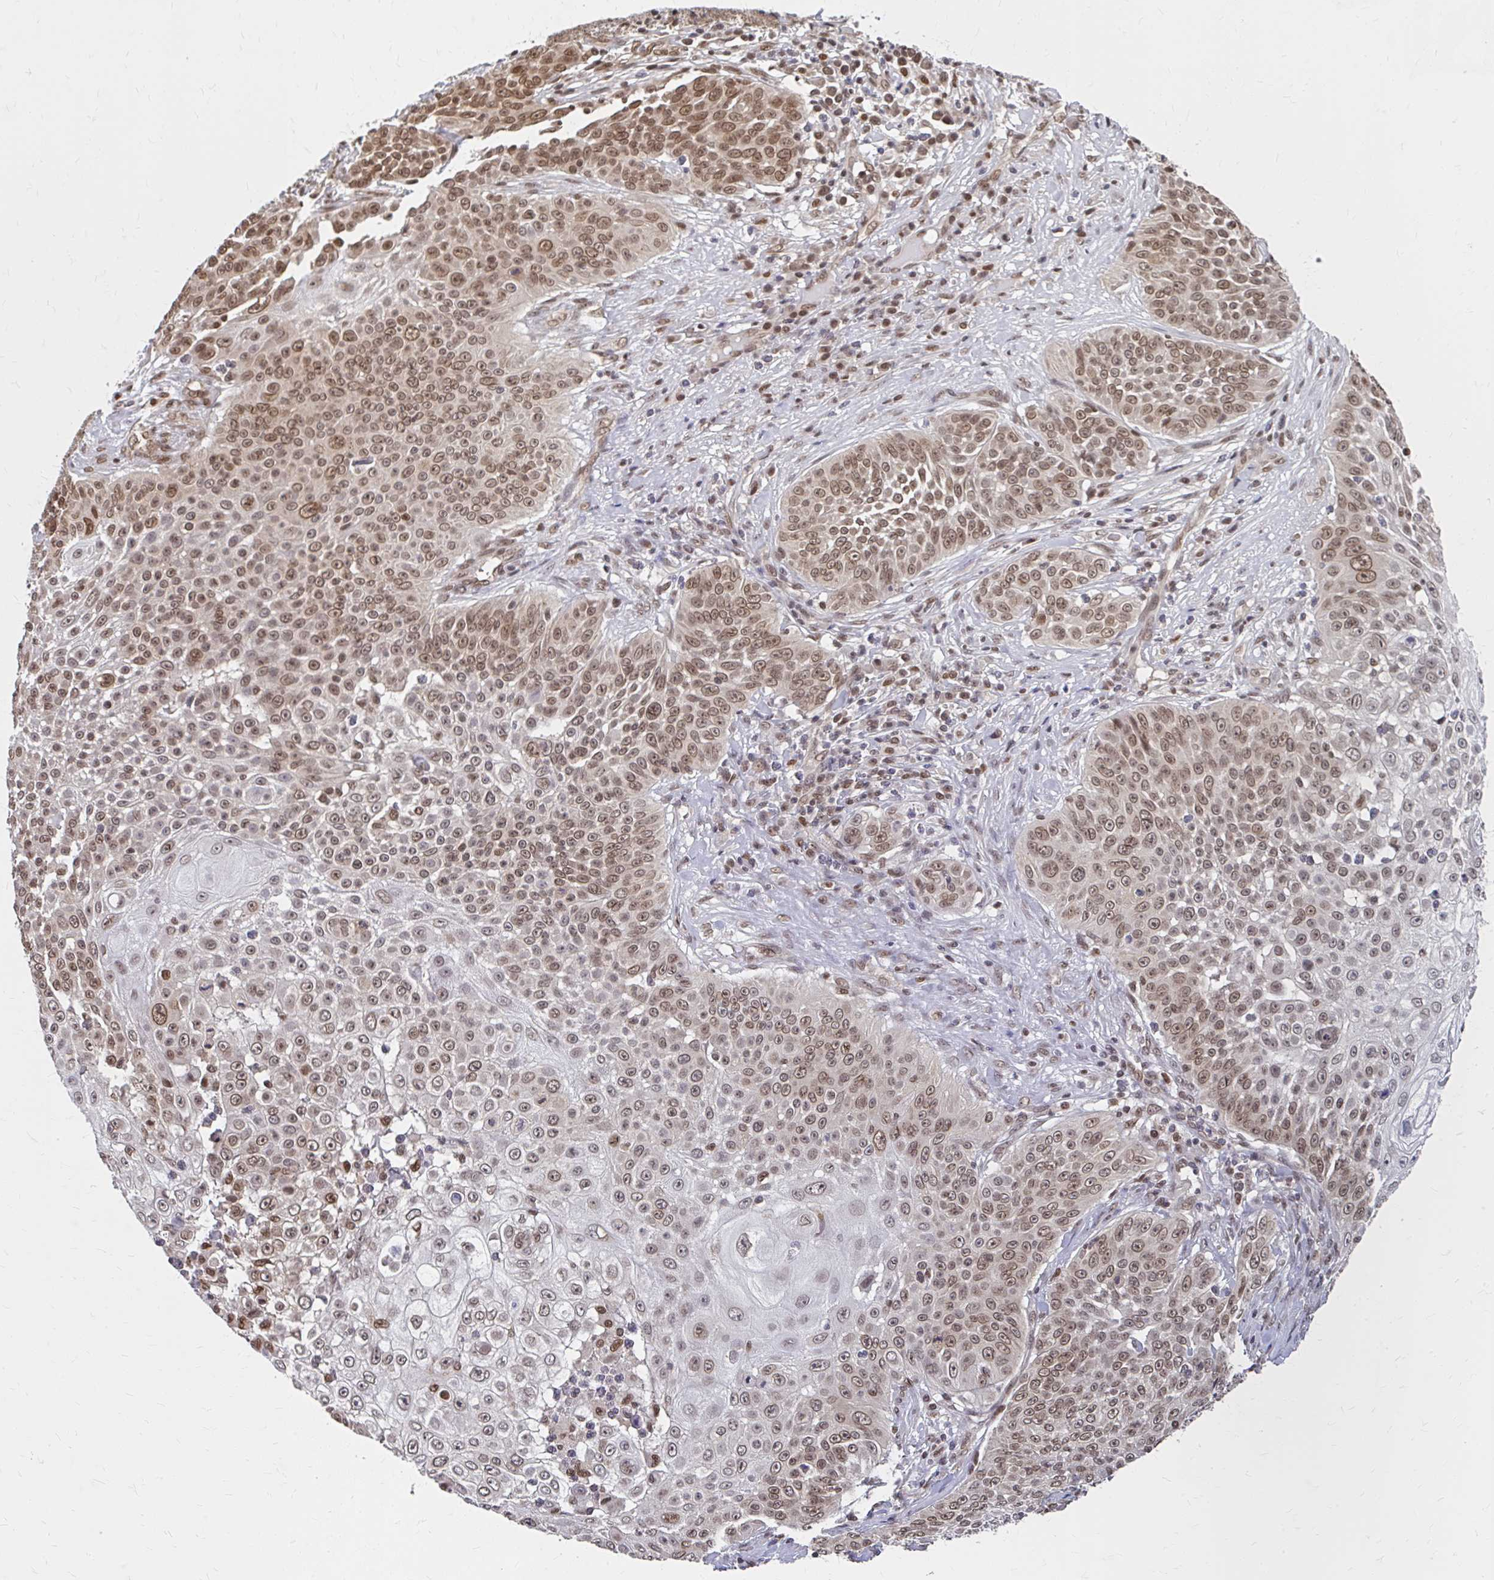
{"staining": {"intensity": "moderate", "quantity": ">75%", "location": "cytoplasmic/membranous,nuclear"}, "tissue": "skin cancer", "cell_type": "Tumor cells", "image_type": "cancer", "snomed": [{"axis": "morphology", "description": "Squamous cell carcinoma, NOS"}, {"axis": "topography", "description": "Skin"}], "caption": "Human skin squamous cell carcinoma stained with a protein marker reveals moderate staining in tumor cells.", "gene": "XPO1", "patient": {"sex": "male", "age": 24}}